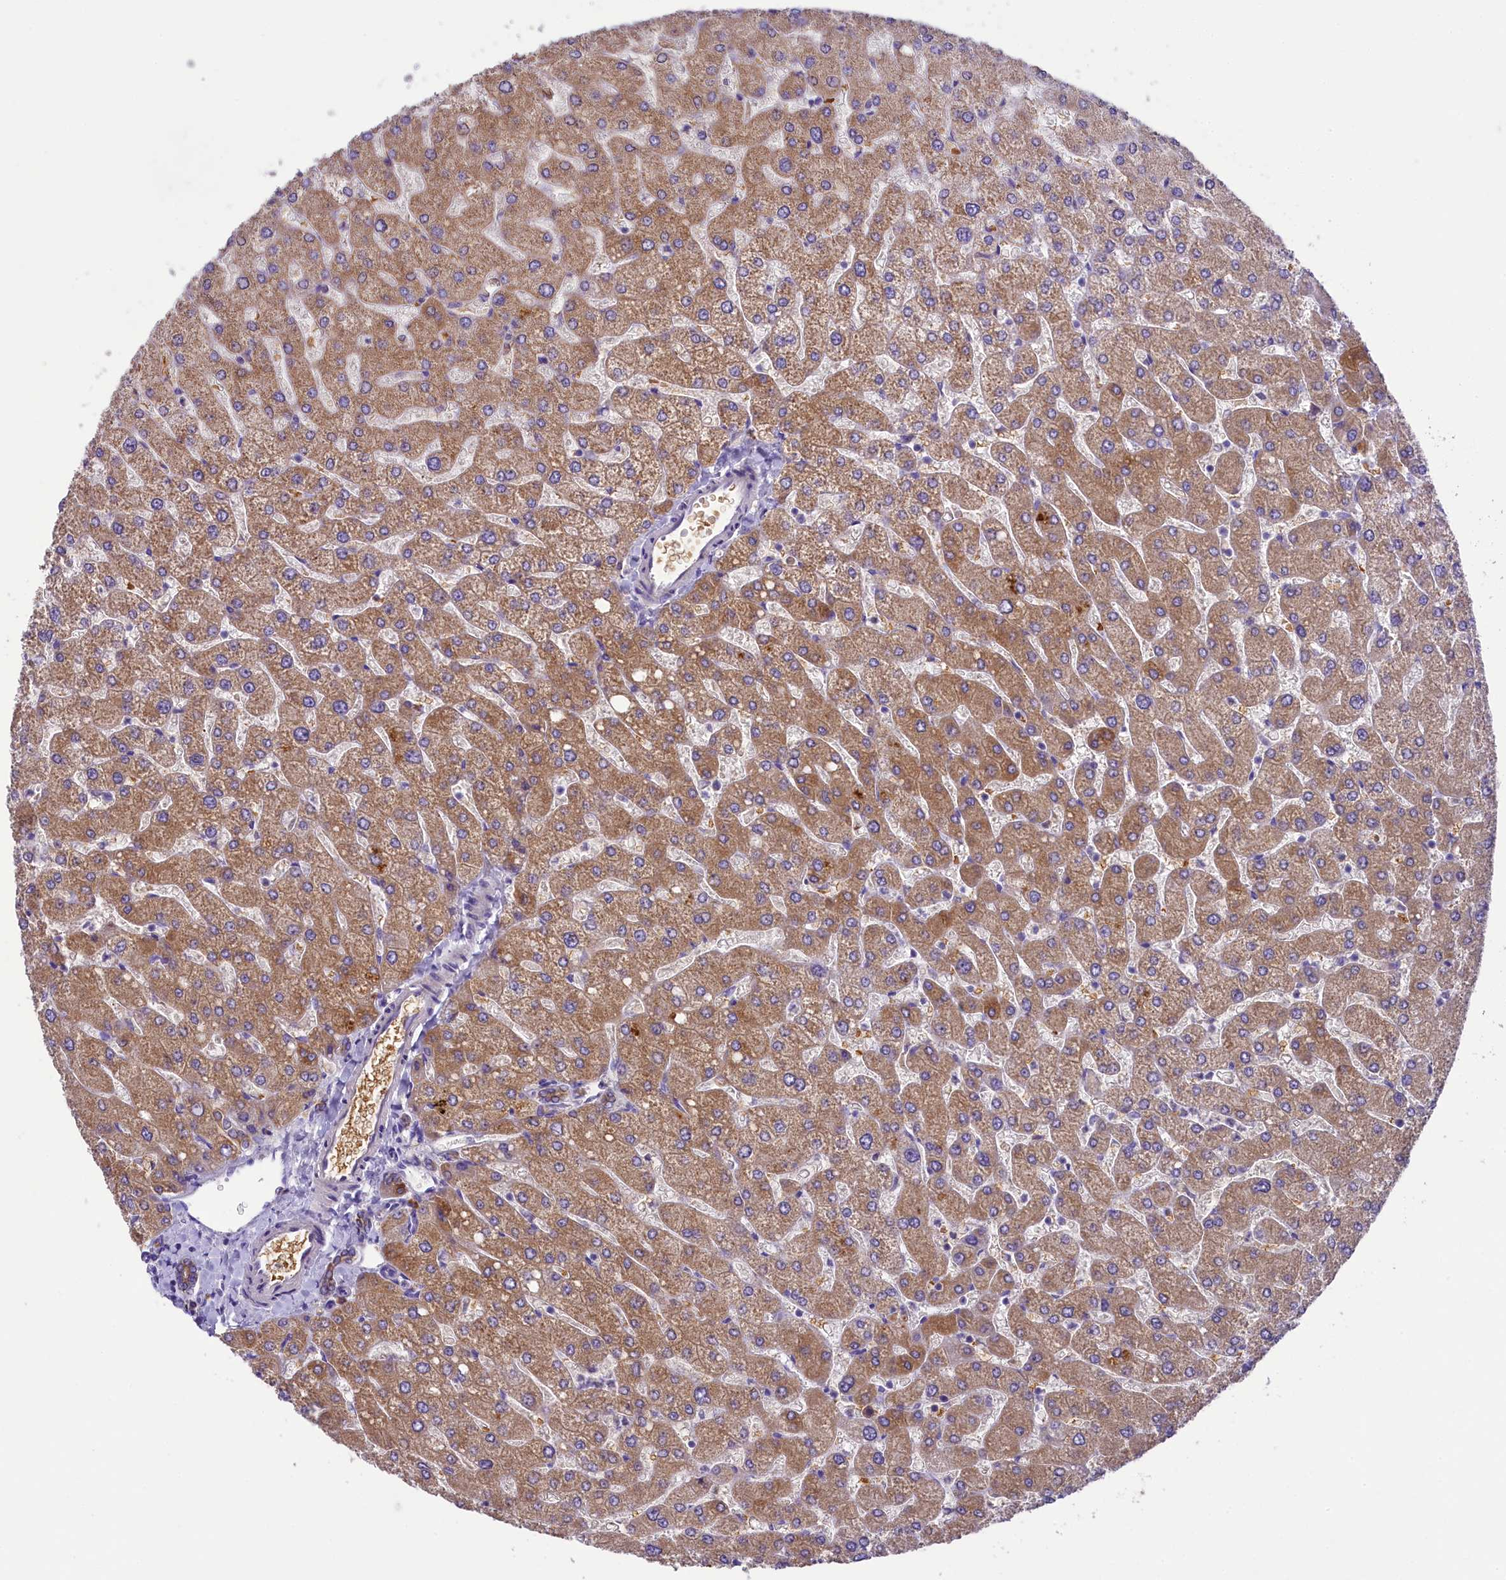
{"staining": {"intensity": "moderate", "quantity": "25%-75%", "location": "cytoplasmic/membranous"}, "tissue": "liver", "cell_type": "Cholangiocytes", "image_type": "normal", "snomed": [{"axis": "morphology", "description": "Normal tissue, NOS"}, {"axis": "topography", "description": "Liver"}], "caption": "Protein expression by immunohistochemistry exhibits moderate cytoplasmic/membranous staining in approximately 25%-75% of cholangiocytes in benign liver. Using DAB (brown) and hematoxylin (blue) stains, captured at high magnification using brightfield microscopy.", "gene": "LARP4", "patient": {"sex": "male", "age": 55}}